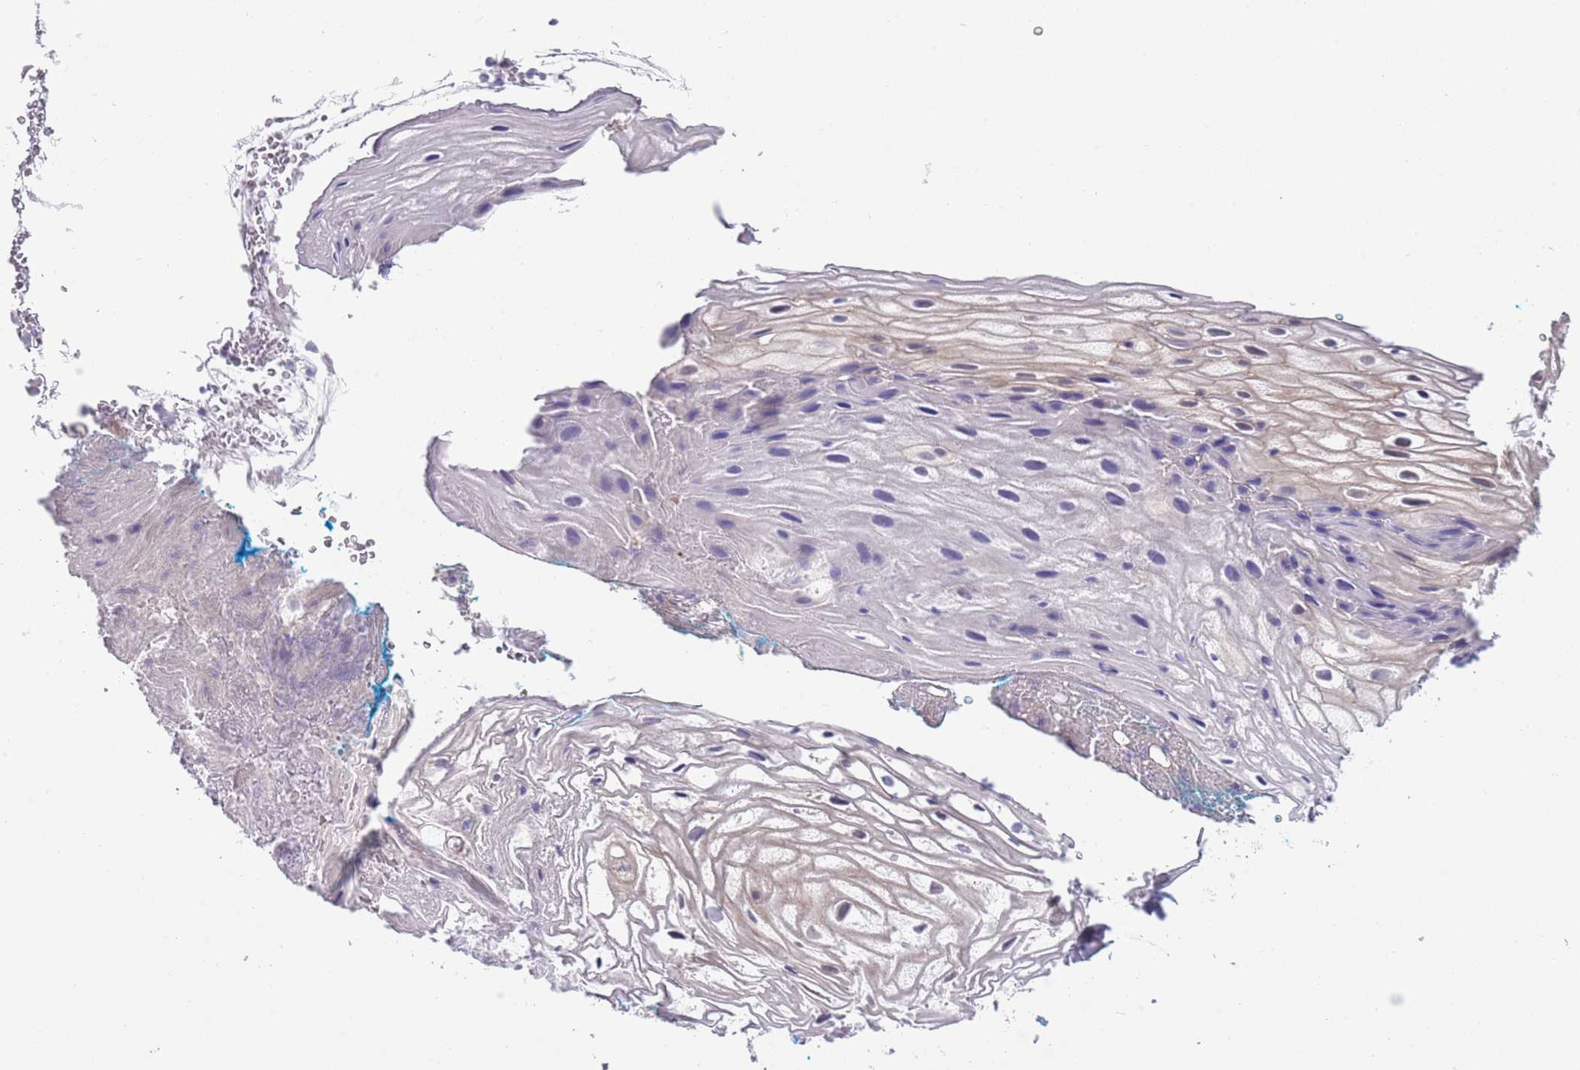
{"staining": {"intensity": "weak", "quantity": "25%-75%", "location": "nuclear"}, "tissue": "vagina", "cell_type": "Squamous epithelial cells", "image_type": "normal", "snomed": [{"axis": "morphology", "description": "Normal tissue, NOS"}, {"axis": "morphology", "description": "Adenocarcinoma, NOS"}, {"axis": "topography", "description": "Rectum"}, {"axis": "topography", "description": "Vagina"}], "caption": "Protein staining demonstrates weak nuclear positivity in approximately 25%-75% of squamous epithelial cells in unremarkable vagina.", "gene": "TM2D1", "patient": {"sex": "female", "age": 71}}